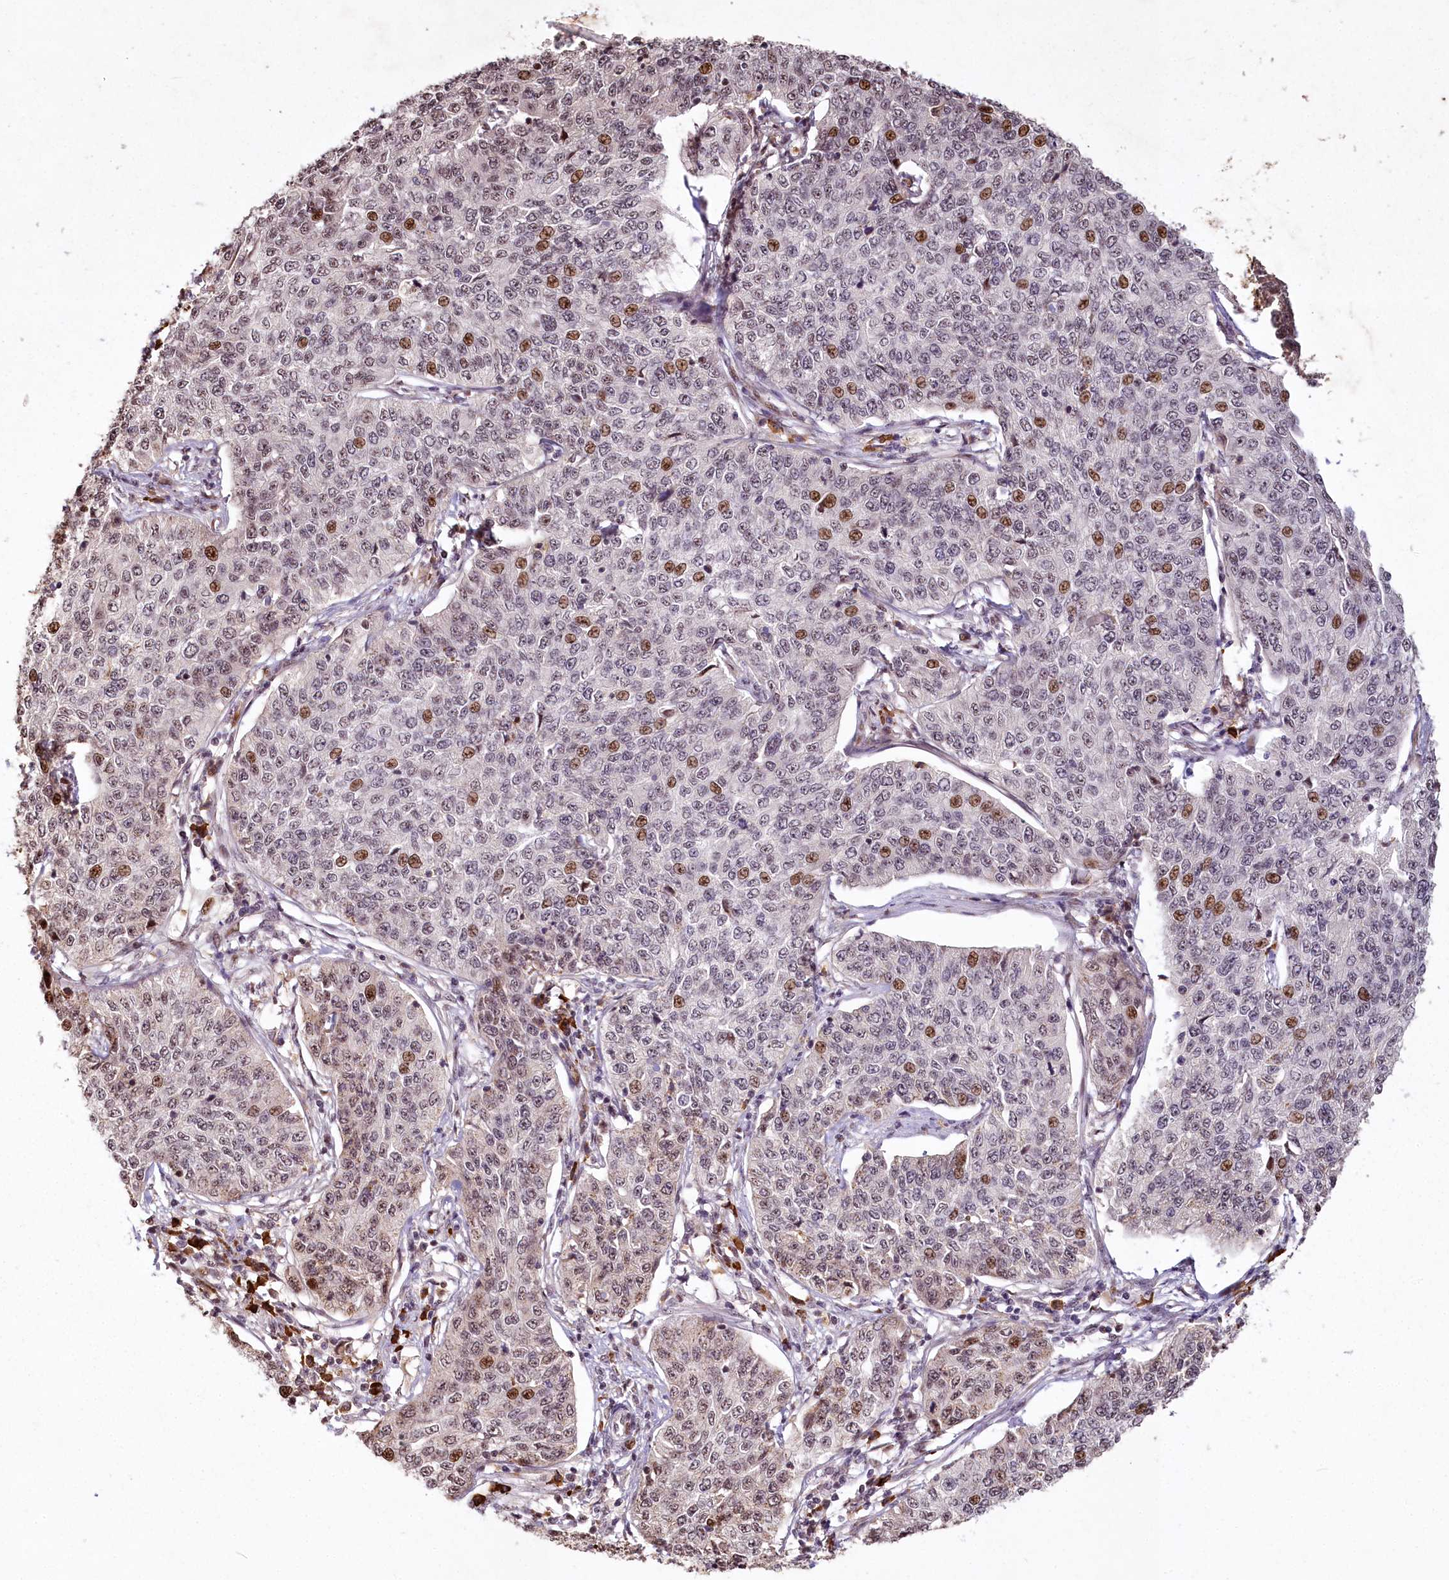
{"staining": {"intensity": "moderate", "quantity": "<25%", "location": "nuclear"}, "tissue": "cervical cancer", "cell_type": "Tumor cells", "image_type": "cancer", "snomed": [{"axis": "morphology", "description": "Squamous cell carcinoma, NOS"}, {"axis": "topography", "description": "Cervix"}], "caption": "Cervical cancer stained for a protein (brown) reveals moderate nuclear positive expression in about <25% of tumor cells.", "gene": "PYROXD1", "patient": {"sex": "female", "age": 35}}